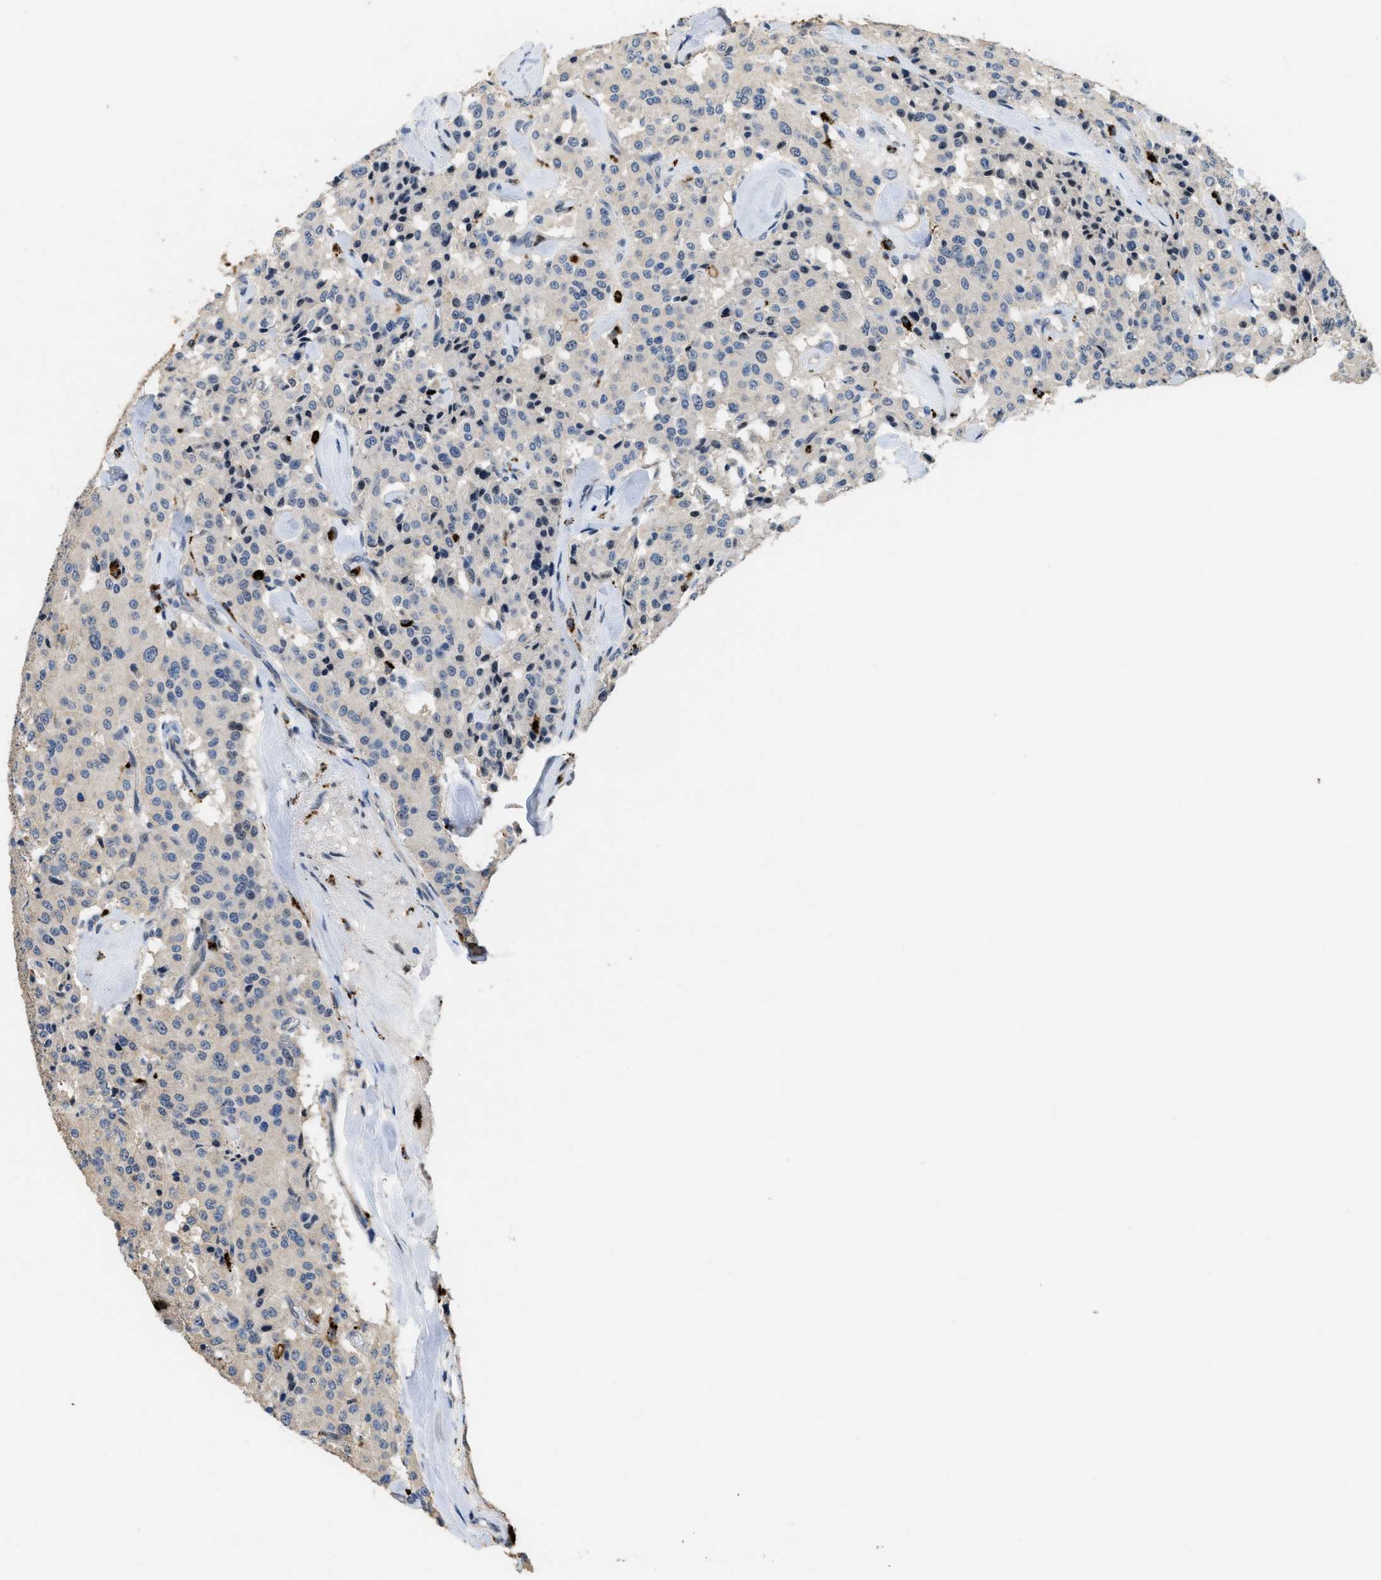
{"staining": {"intensity": "weak", "quantity": "25%-75%", "location": "cytoplasmic/membranous"}, "tissue": "carcinoid", "cell_type": "Tumor cells", "image_type": "cancer", "snomed": [{"axis": "morphology", "description": "Carcinoid, malignant, NOS"}, {"axis": "topography", "description": "Lung"}], "caption": "Human carcinoid stained for a protein (brown) demonstrates weak cytoplasmic/membranous positive positivity in about 25%-75% of tumor cells.", "gene": "BMPR2", "patient": {"sex": "male", "age": 30}}